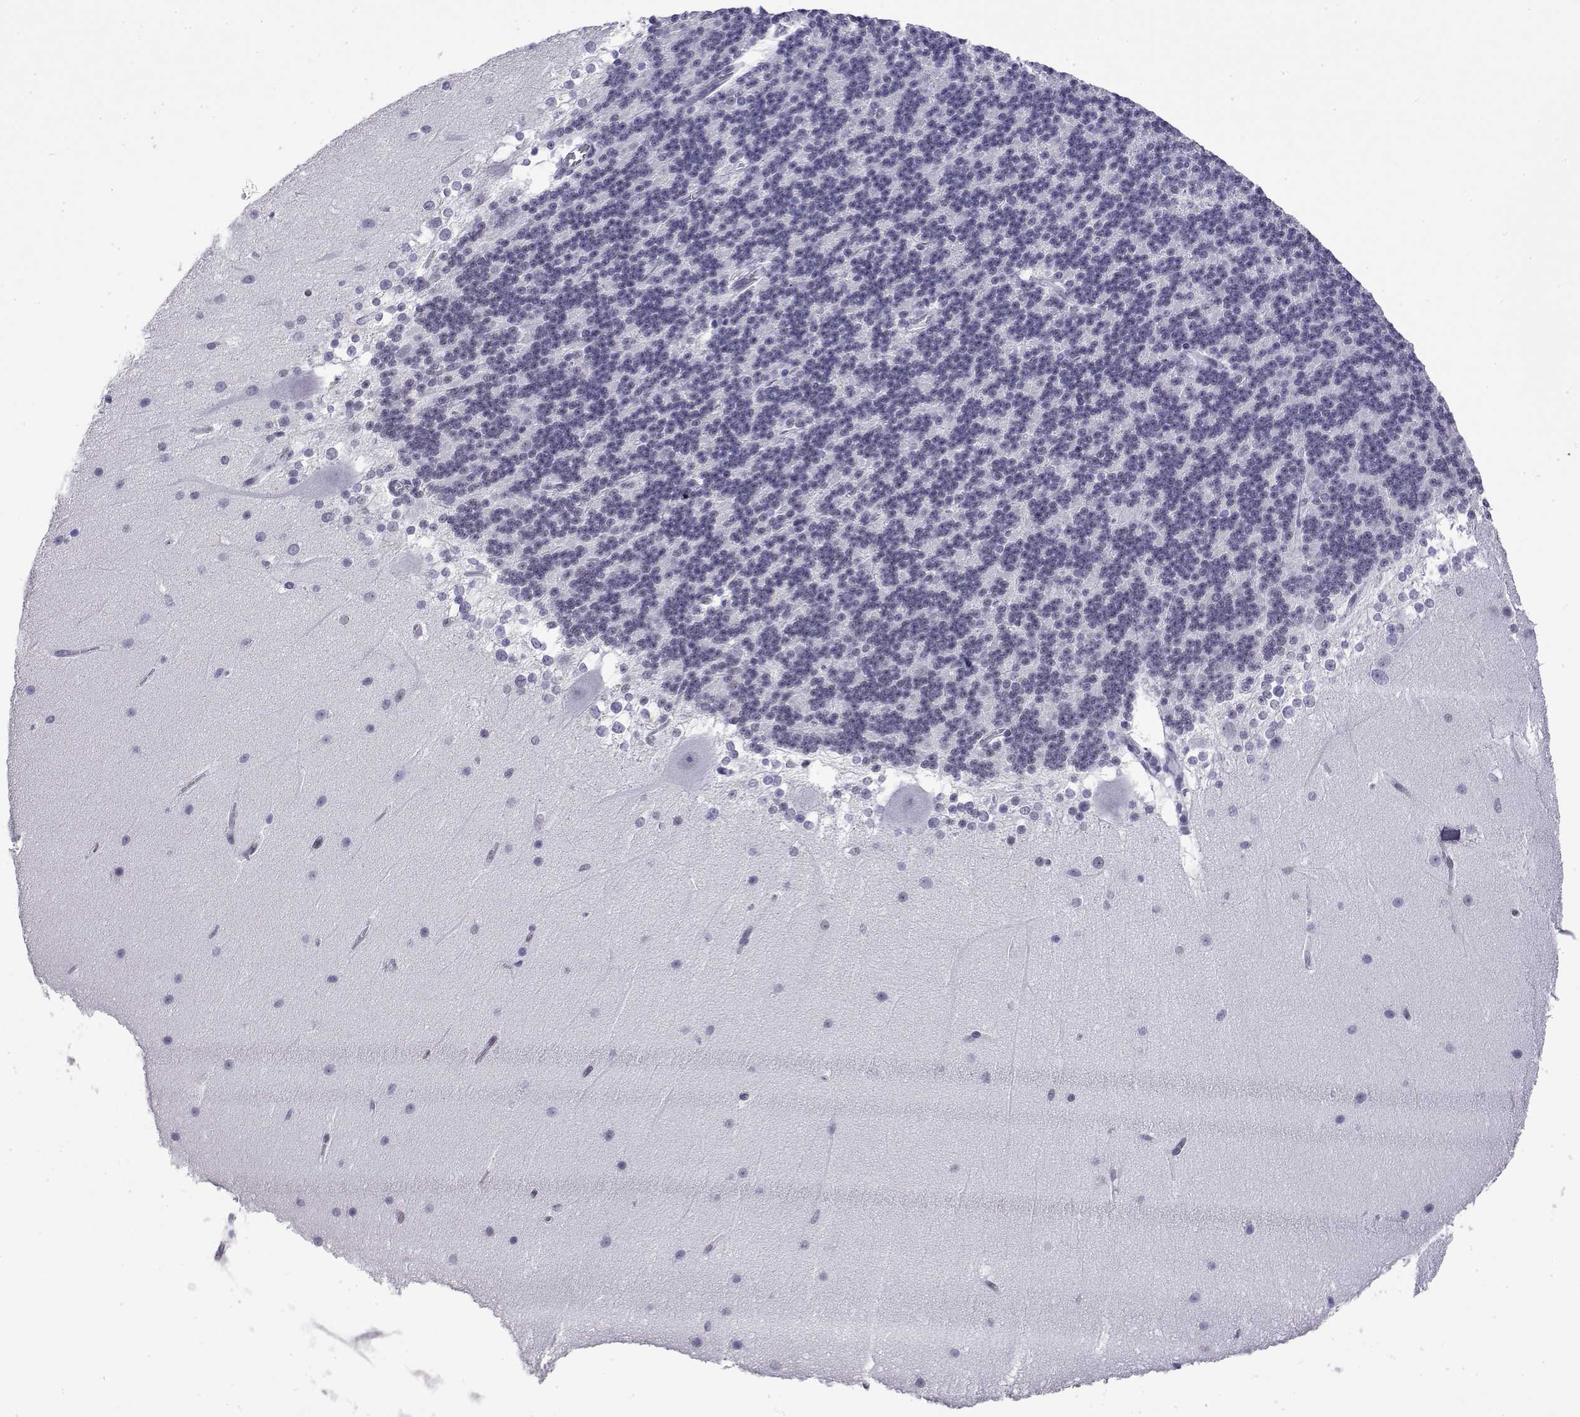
{"staining": {"intensity": "negative", "quantity": "none", "location": "none"}, "tissue": "cerebellum", "cell_type": "Cells in granular layer", "image_type": "normal", "snomed": [{"axis": "morphology", "description": "Normal tissue, NOS"}, {"axis": "topography", "description": "Cerebellum"}], "caption": "DAB (3,3'-diaminobenzidine) immunohistochemical staining of benign human cerebellum shows no significant staining in cells in granular layer.", "gene": "POLDIP3", "patient": {"sex": "female", "age": 19}}